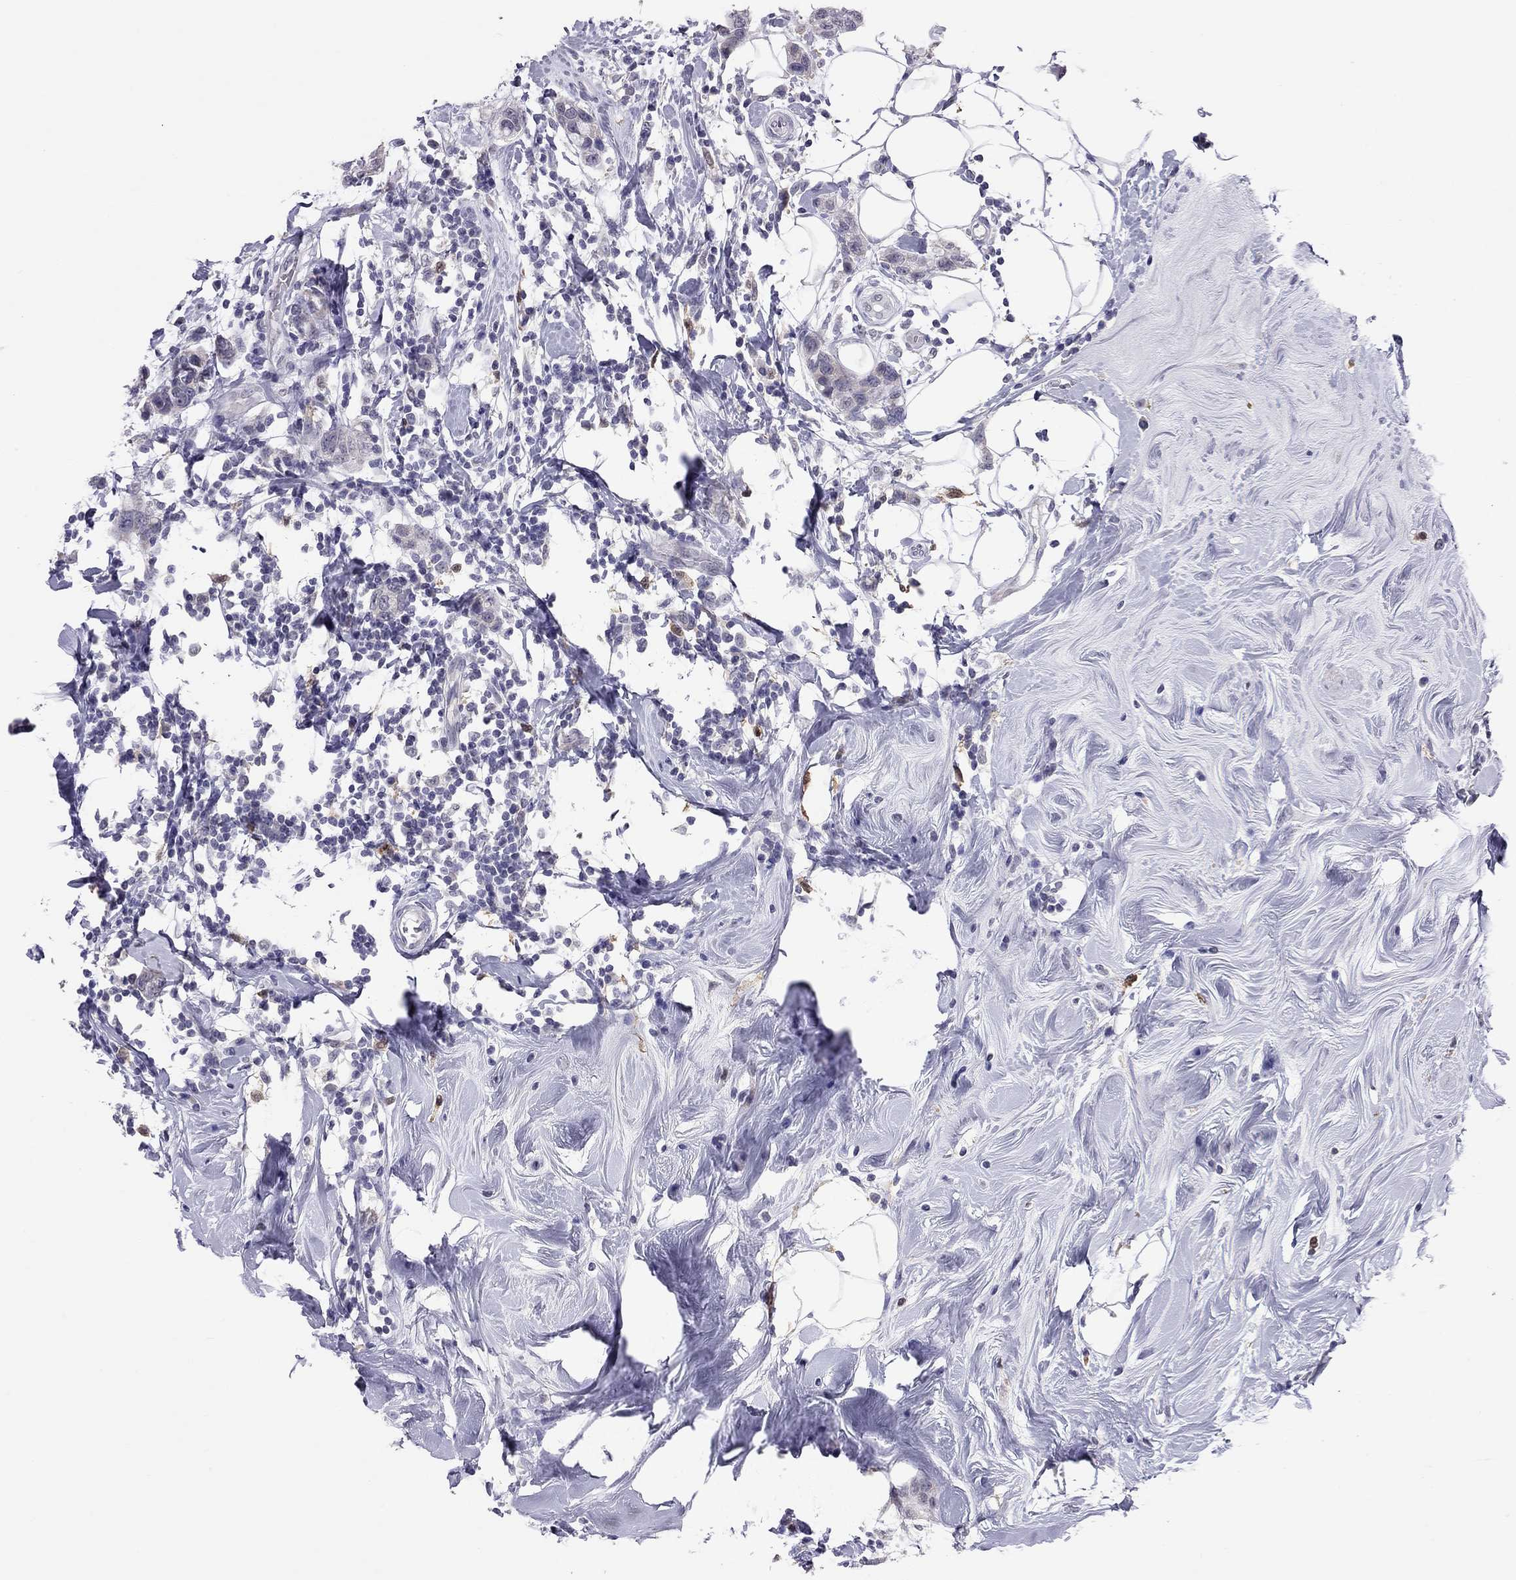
{"staining": {"intensity": "negative", "quantity": "none", "location": "none"}, "tissue": "breast cancer", "cell_type": "Tumor cells", "image_type": "cancer", "snomed": [{"axis": "morphology", "description": "Duct carcinoma"}, {"axis": "topography", "description": "Breast"}], "caption": "Immunohistochemistry image of breast intraductal carcinoma stained for a protein (brown), which reveals no positivity in tumor cells.", "gene": "PPP1R3A", "patient": {"sex": "female", "age": 27}}